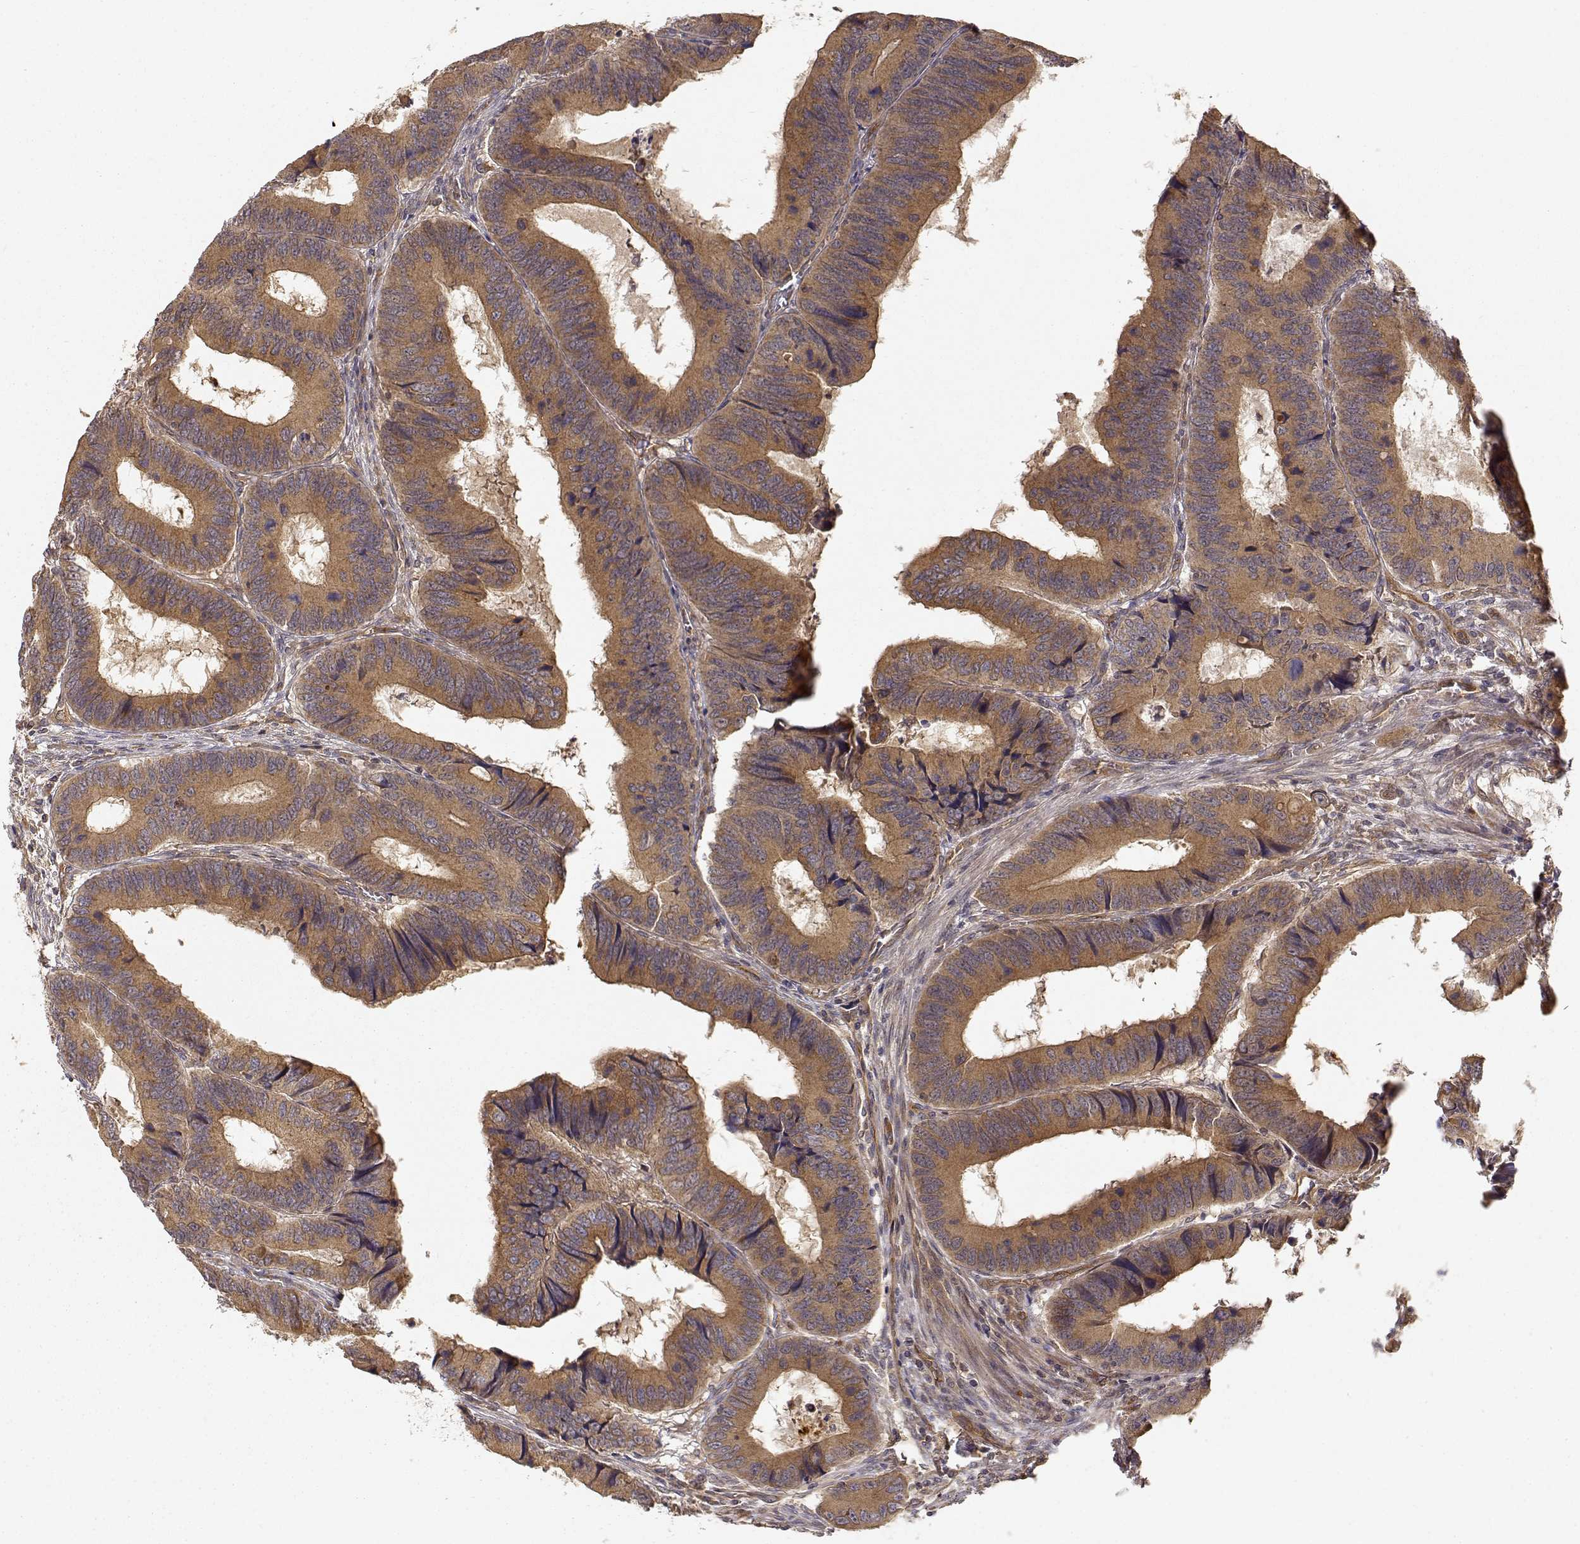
{"staining": {"intensity": "moderate", "quantity": ">75%", "location": "cytoplasmic/membranous"}, "tissue": "colorectal cancer", "cell_type": "Tumor cells", "image_type": "cancer", "snomed": [{"axis": "morphology", "description": "Adenocarcinoma, NOS"}, {"axis": "topography", "description": "Colon"}], "caption": "Protein analysis of colorectal cancer (adenocarcinoma) tissue demonstrates moderate cytoplasmic/membranous positivity in about >75% of tumor cells.", "gene": "CDK5RAP2", "patient": {"sex": "male", "age": 53}}